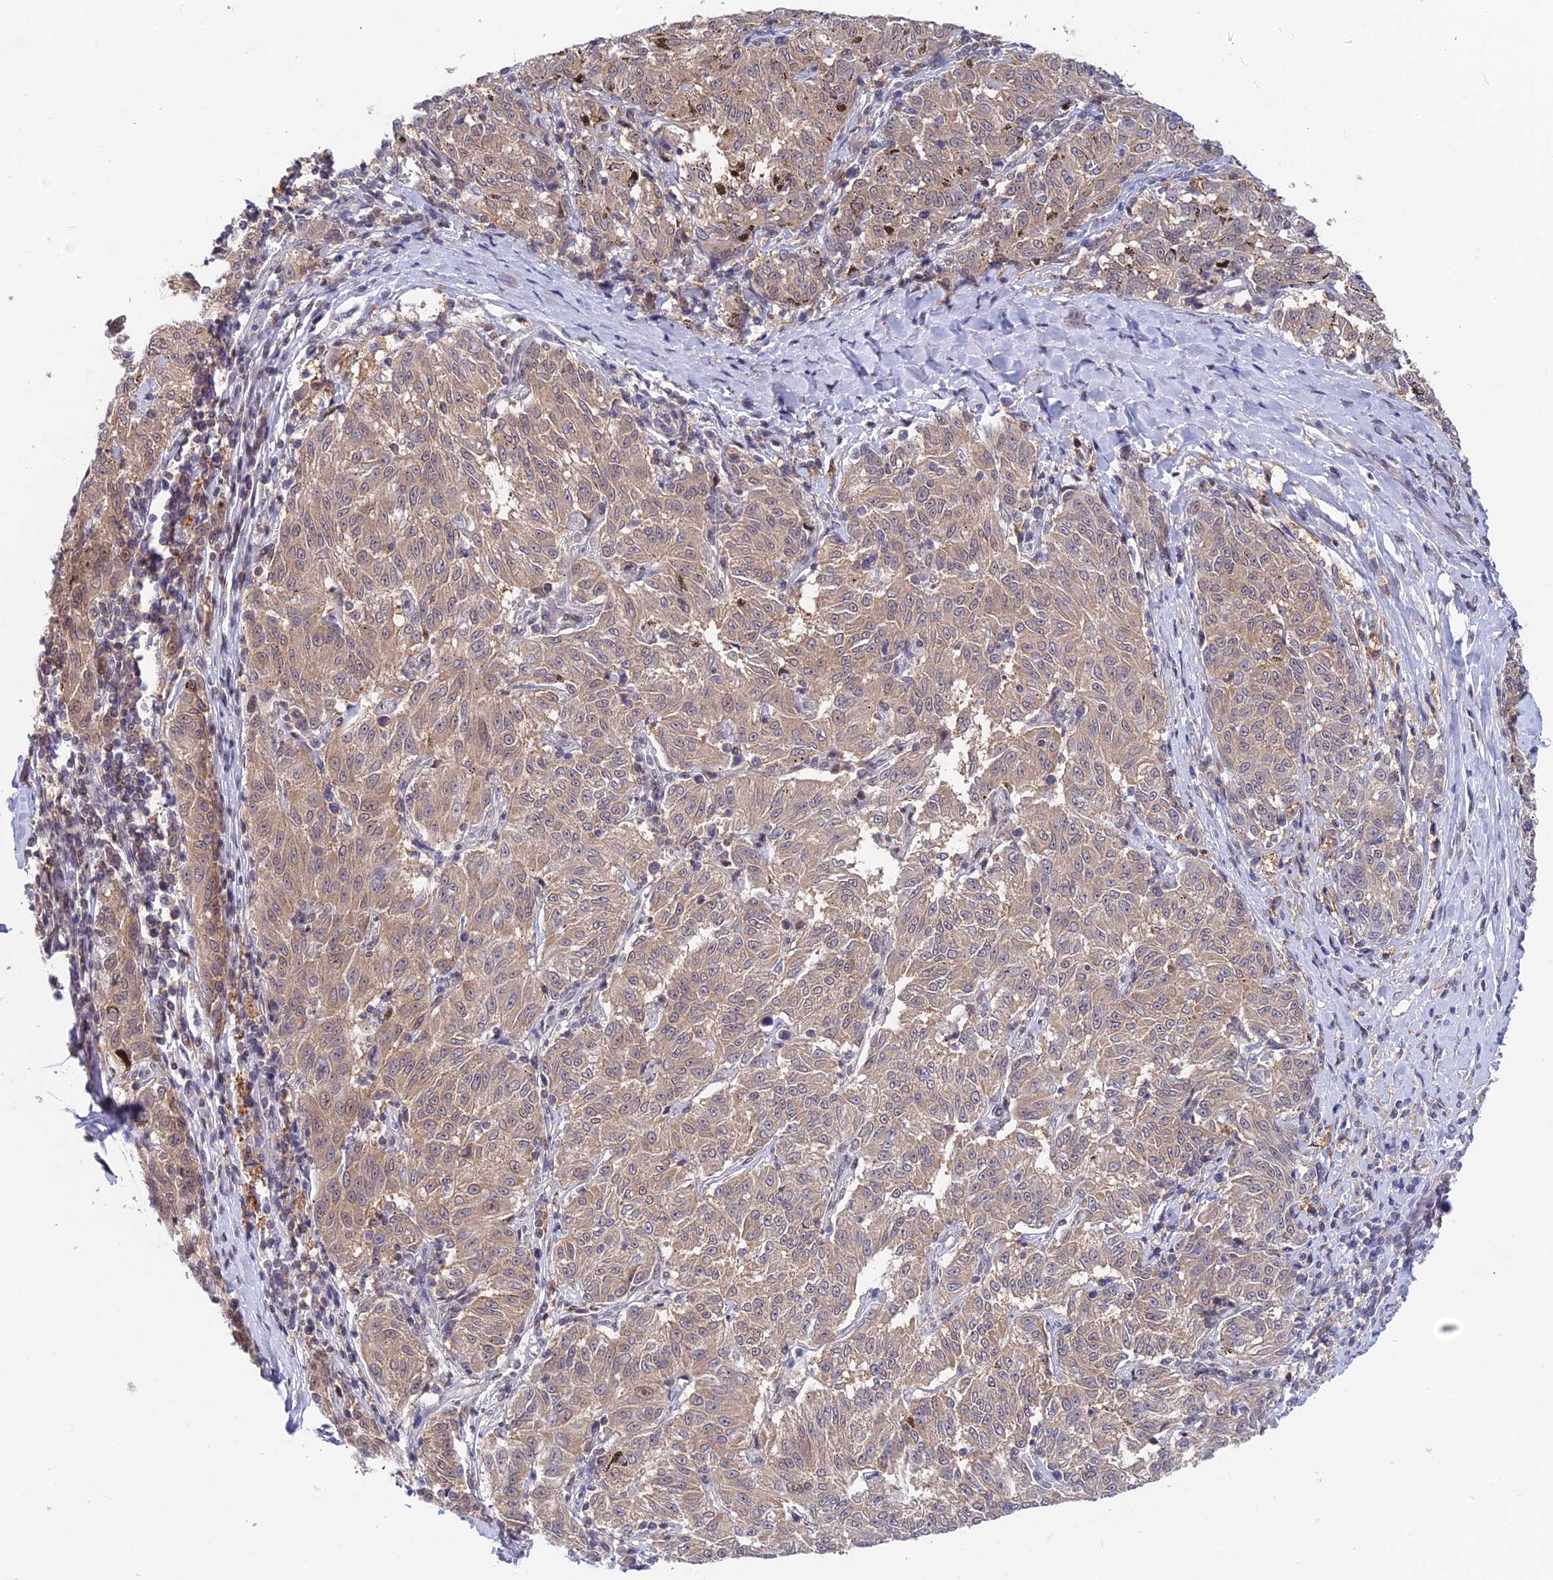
{"staining": {"intensity": "moderate", "quantity": ">75%", "location": "cytoplasmic/membranous"}, "tissue": "melanoma", "cell_type": "Tumor cells", "image_type": "cancer", "snomed": [{"axis": "morphology", "description": "Malignant melanoma, NOS"}, {"axis": "topography", "description": "Skin"}], "caption": "Brown immunohistochemical staining in melanoma displays moderate cytoplasmic/membranous staining in about >75% of tumor cells. The staining was performed using DAB to visualize the protein expression in brown, while the nuclei were stained in blue with hematoxylin (Magnification: 20x).", "gene": "B3GALT4", "patient": {"sex": "female", "age": 72}}